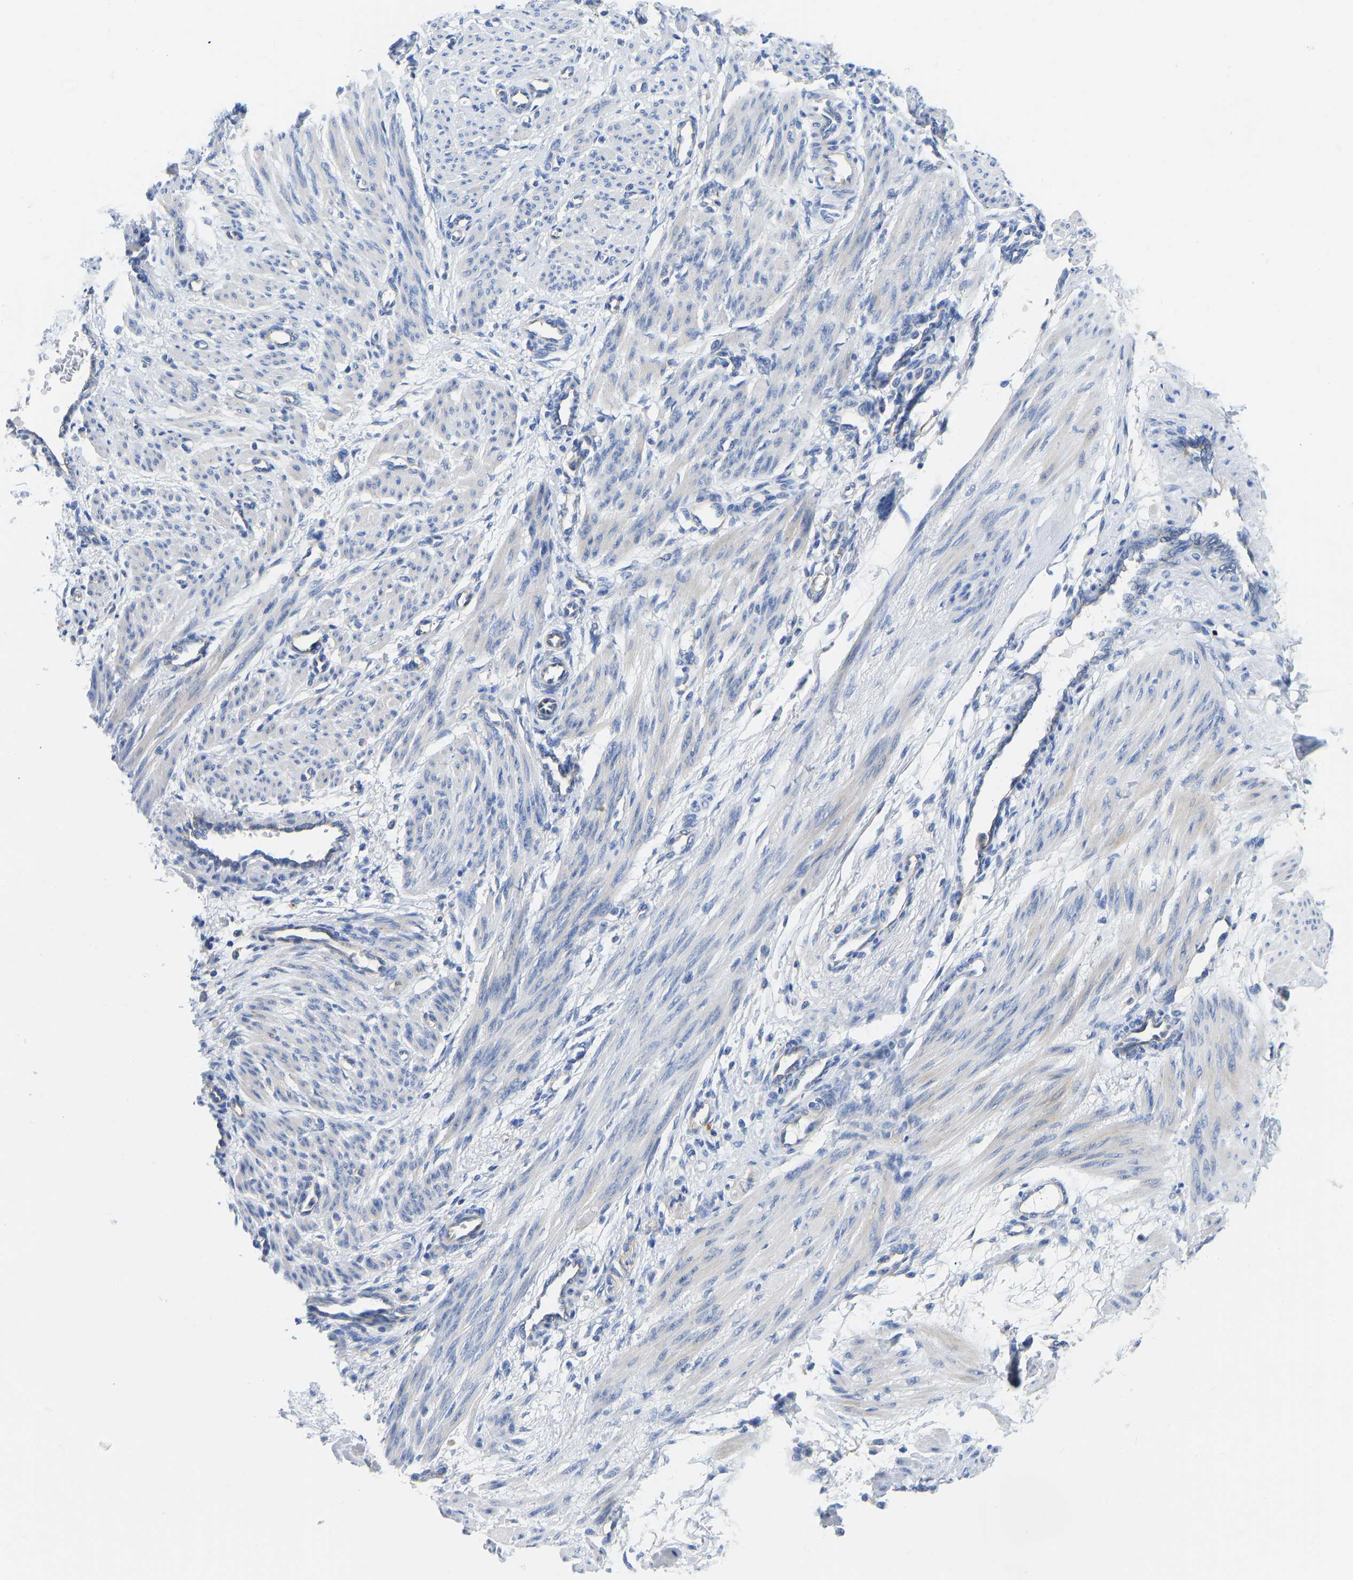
{"staining": {"intensity": "negative", "quantity": "none", "location": "none"}, "tissue": "smooth muscle", "cell_type": "Smooth muscle cells", "image_type": "normal", "snomed": [{"axis": "morphology", "description": "Normal tissue, NOS"}, {"axis": "topography", "description": "Endometrium"}], "caption": "DAB immunohistochemical staining of unremarkable smooth muscle reveals no significant staining in smooth muscle cells.", "gene": "CHAD", "patient": {"sex": "female", "age": 33}}